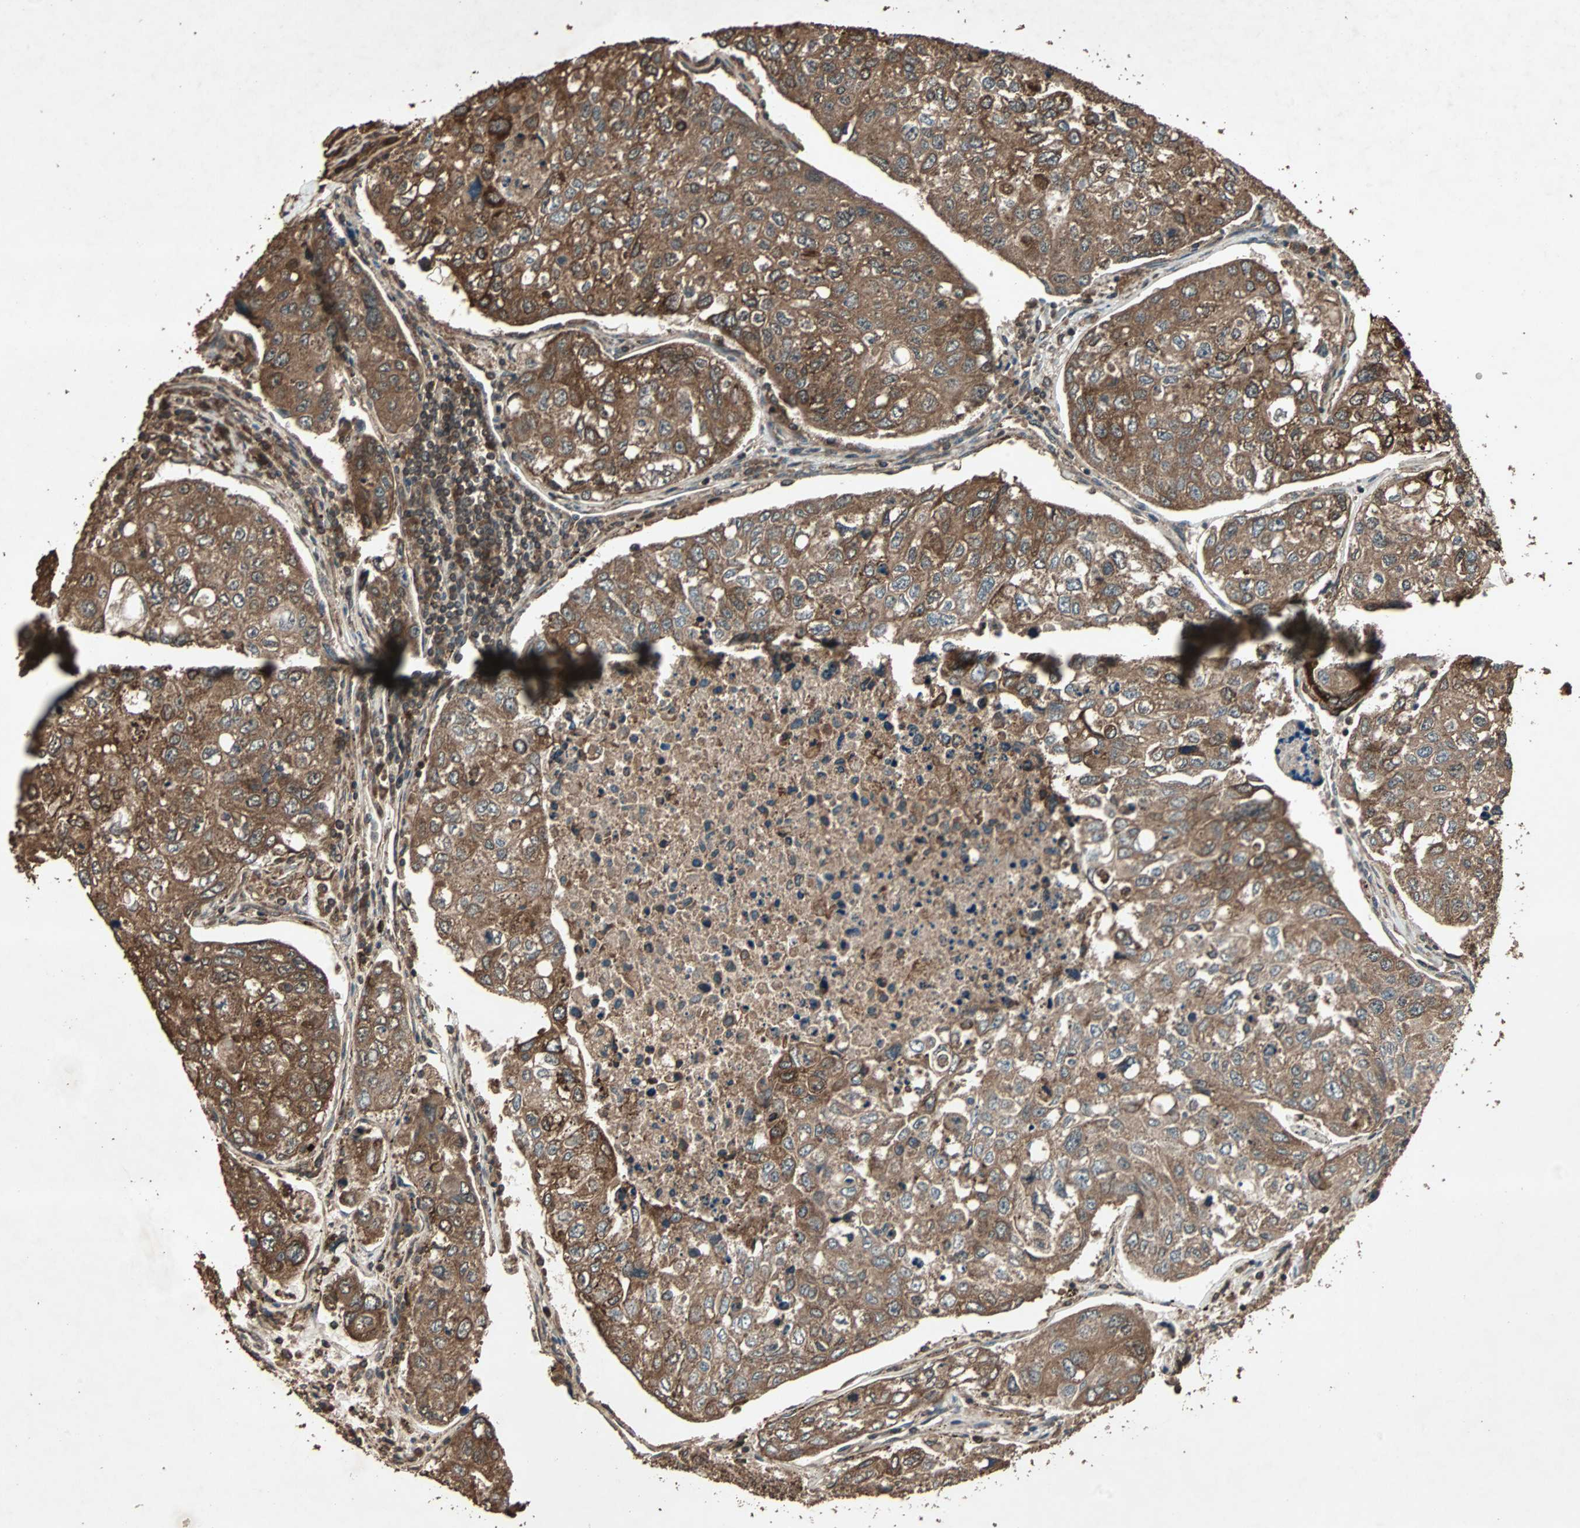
{"staining": {"intensity": "strong", "quantity": ">75%", "location": "cytoplasmic/membranous"}, "tissue": "urothelial cancer", "cell_type": "Tumor cells", "image_type": "cancer", "snomed": [{"axis": "morphology", "description": "Urothelial carcinoma, High grade"}, {"axis": "topography", "description": "Lymph node"}, {"axis": "topography", "description": "Urinary bladder"}], "caption": "Immunohistochemistry (IHC) histopathology image of neoplastic tissue: urothelial cancer stained using immunohistochemistry shows high levels of strong protein expression localized specifically in the cytoplasmic/membranous of tumor cells, appearing as a cytoplasmic/membranous brown color.", "gene": "LAMTOR5", "patient": {"sex": "male", "age": 51}}